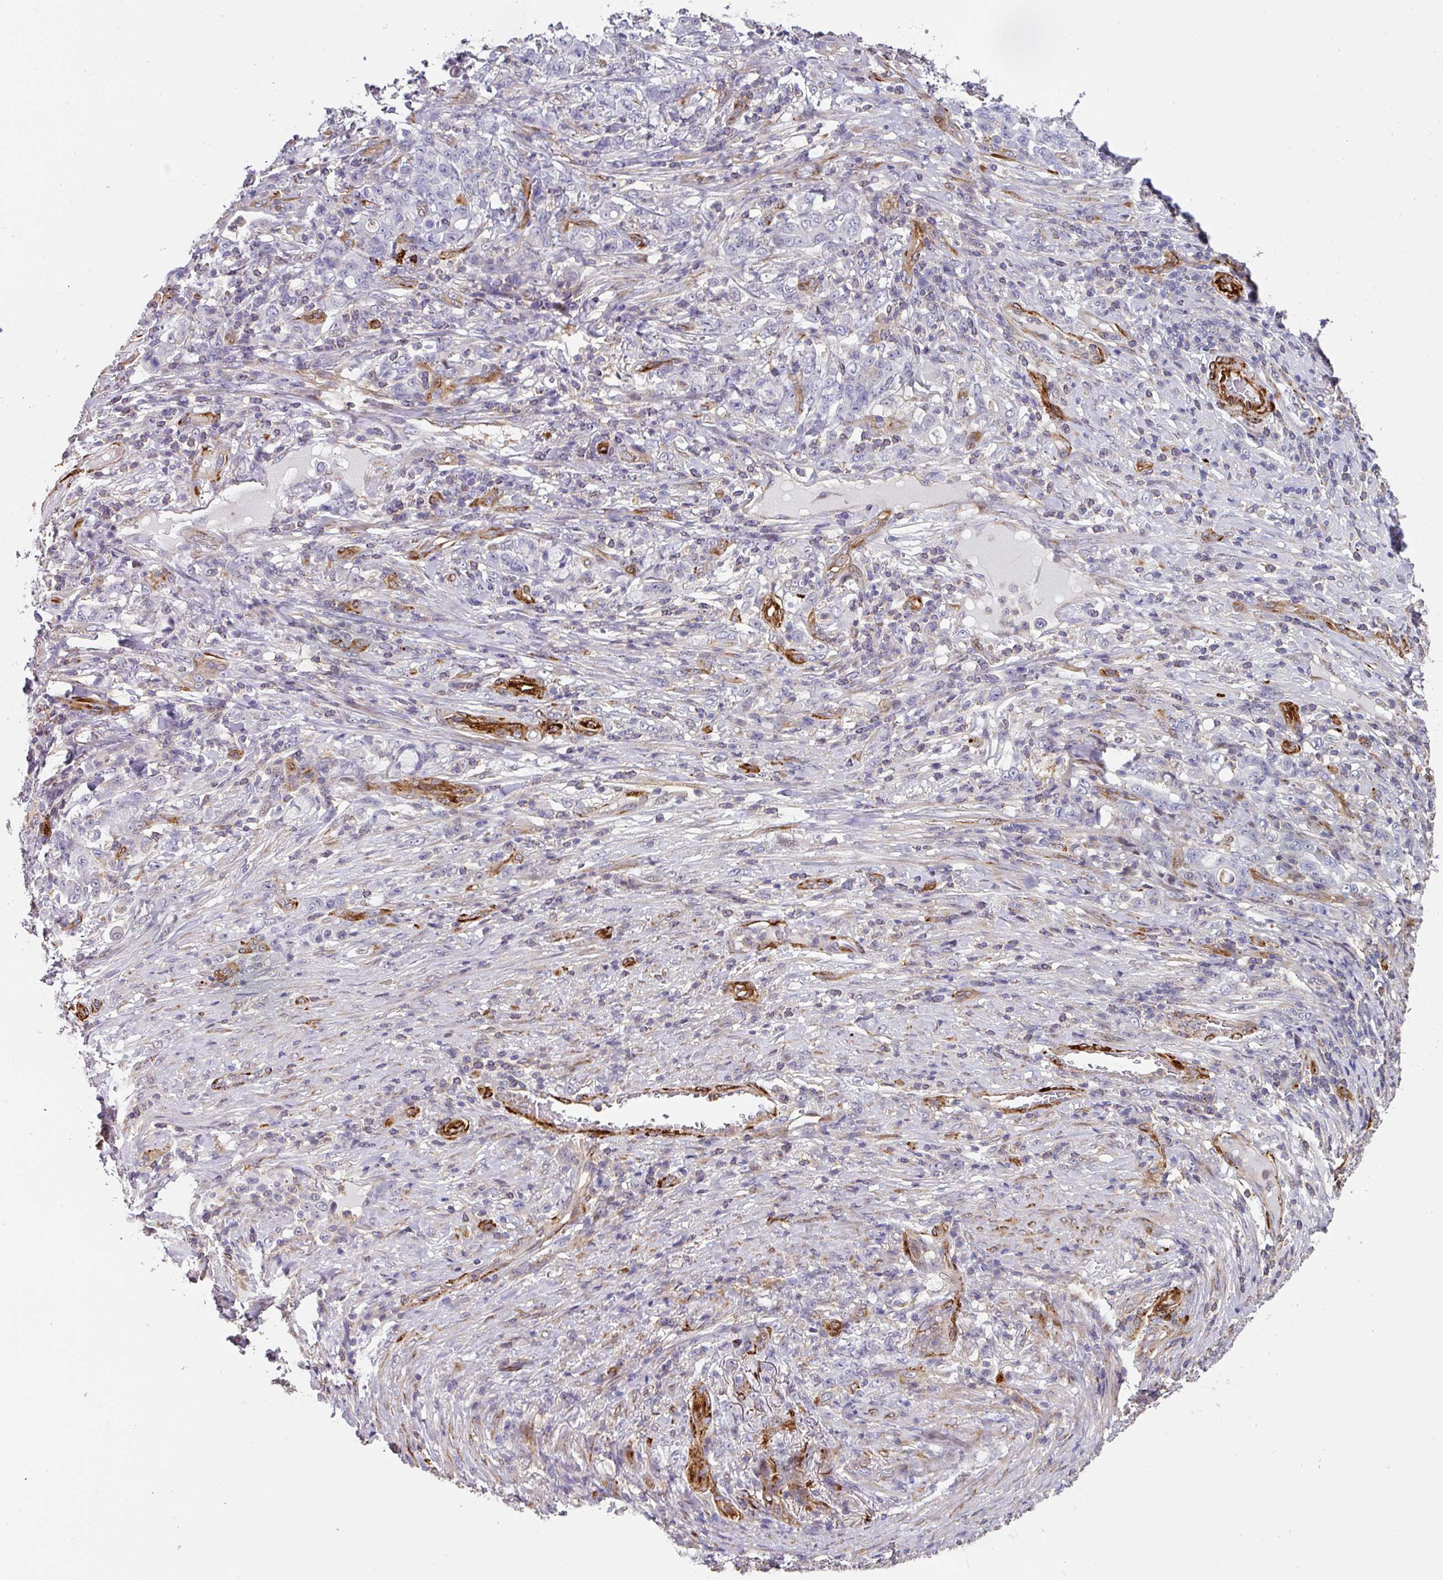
{"staining": {"intensity": "negative", "quantity": "none", "location": "none"}, "tissue": "stomach cancer", "cell_type": "Tumor cells", "image_type": "cancer", "snomed": [{"axis": "morphology", "description": "Adenocarcinoma, NOS"}, {"axis": "topography", "description": "Stomach"}], "caption": "DAB immunohistochemical staining of human stomach cancer exhibits no significant expression in tumor cells. (DAB (3,3'-diaminobenzidine) immunohistochemistry (IHC), high magnification).", "gene": "BEND5", "patient": {"sex": "female", "age": 79}}